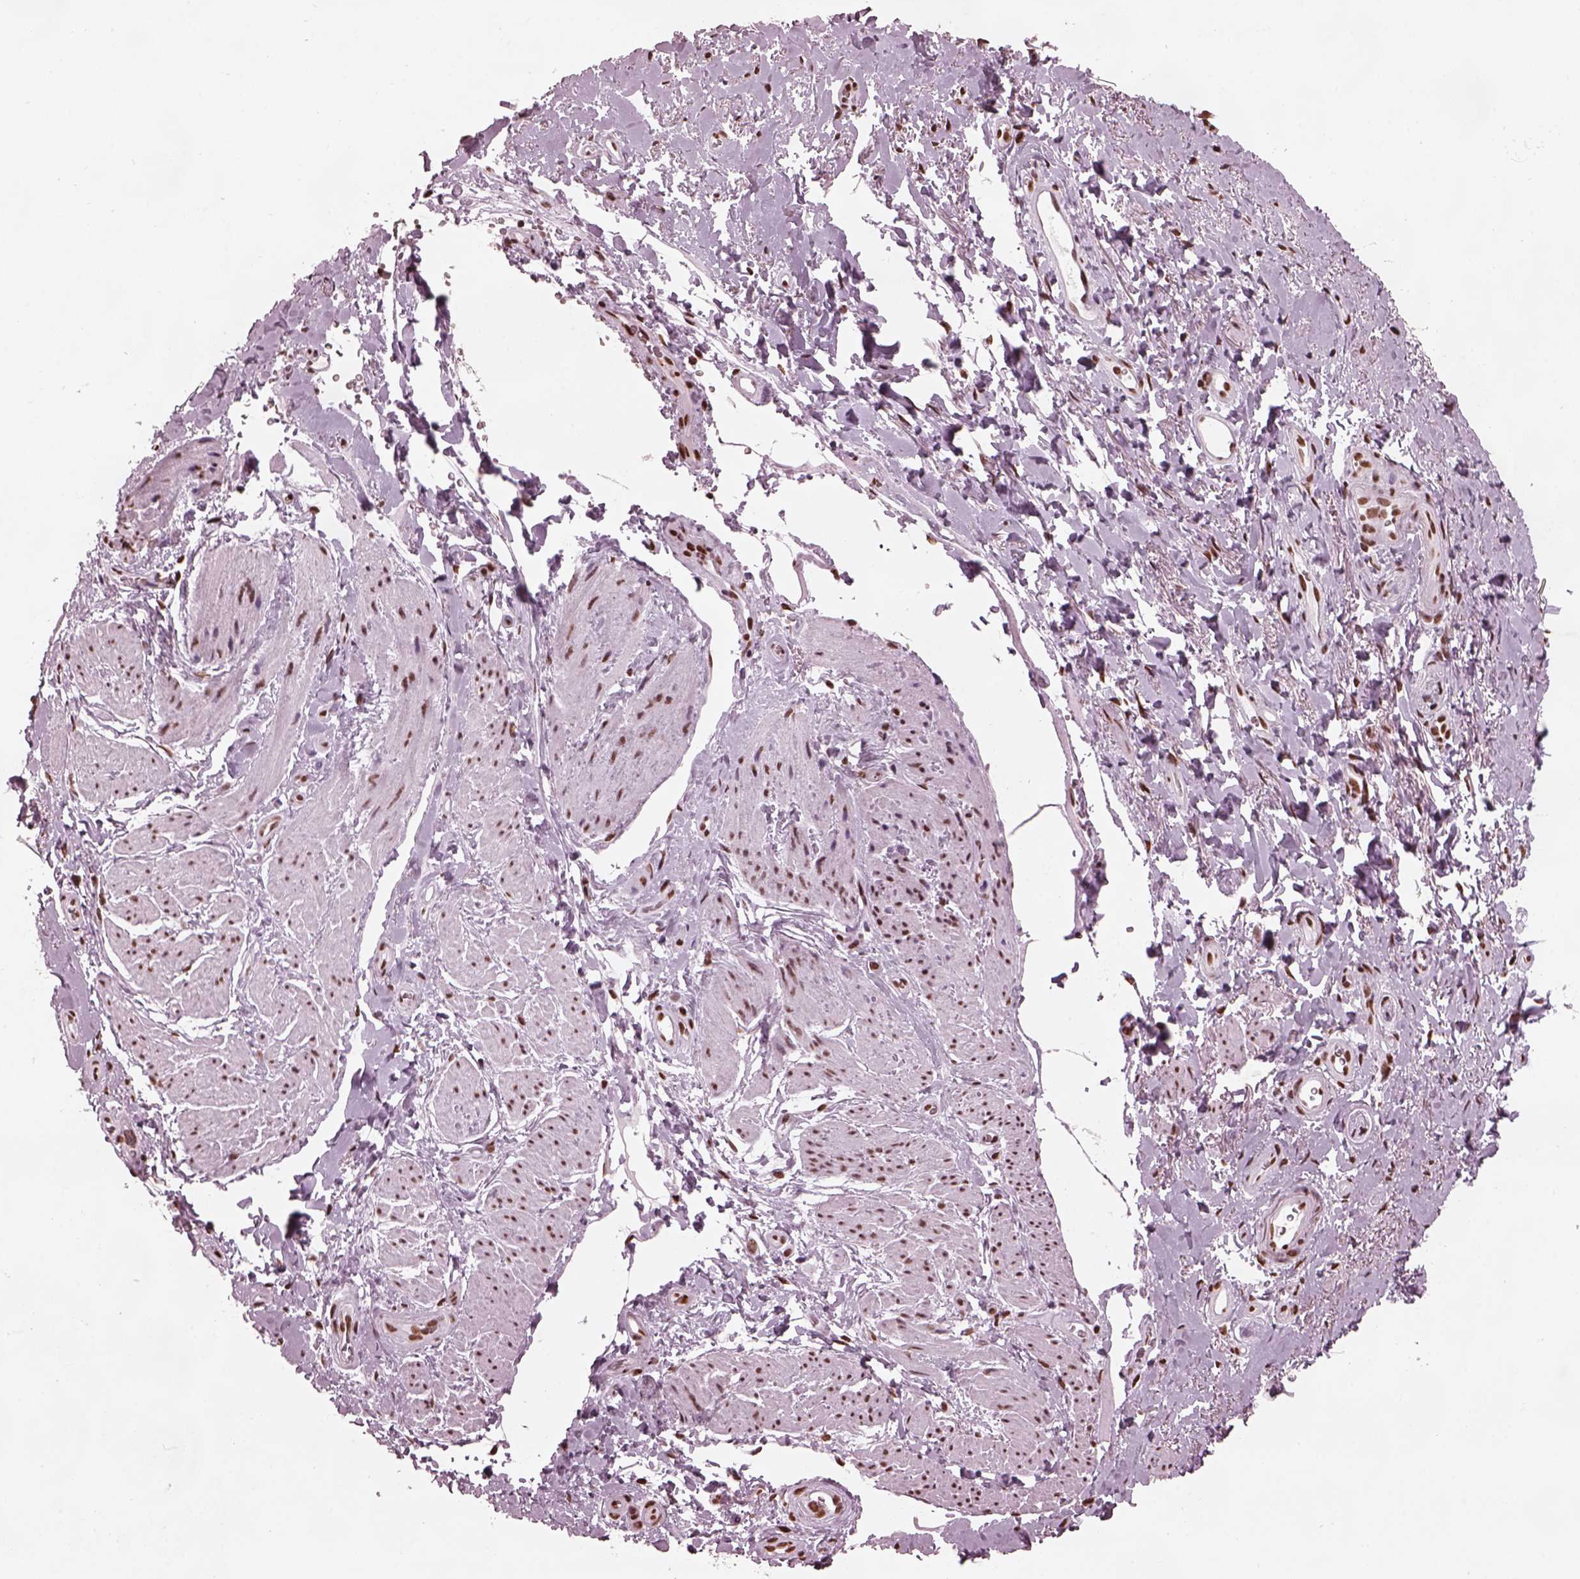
{"staining": {"intensity": "strong", "quantity": ">75%", "location": "nuclear"}, "tissue": "adipose tissue", "cell_type": "Adipocytes", "image_type": "normal", "snomed": [{"axis": "morphology", "description": "Normal tissue, NOS"}, {"axis": "topography", "description": "Anal"}, {"axis": "topography", "description": "Peripheral nerve tissue"}], "caption": "Adipocytes reveal high levels of strong nuclear staining in approximately >75% of cells in normal human adipose tissue.", "gene": "CBFA2T3", "patient": {"sex": "male", "age": 53}}